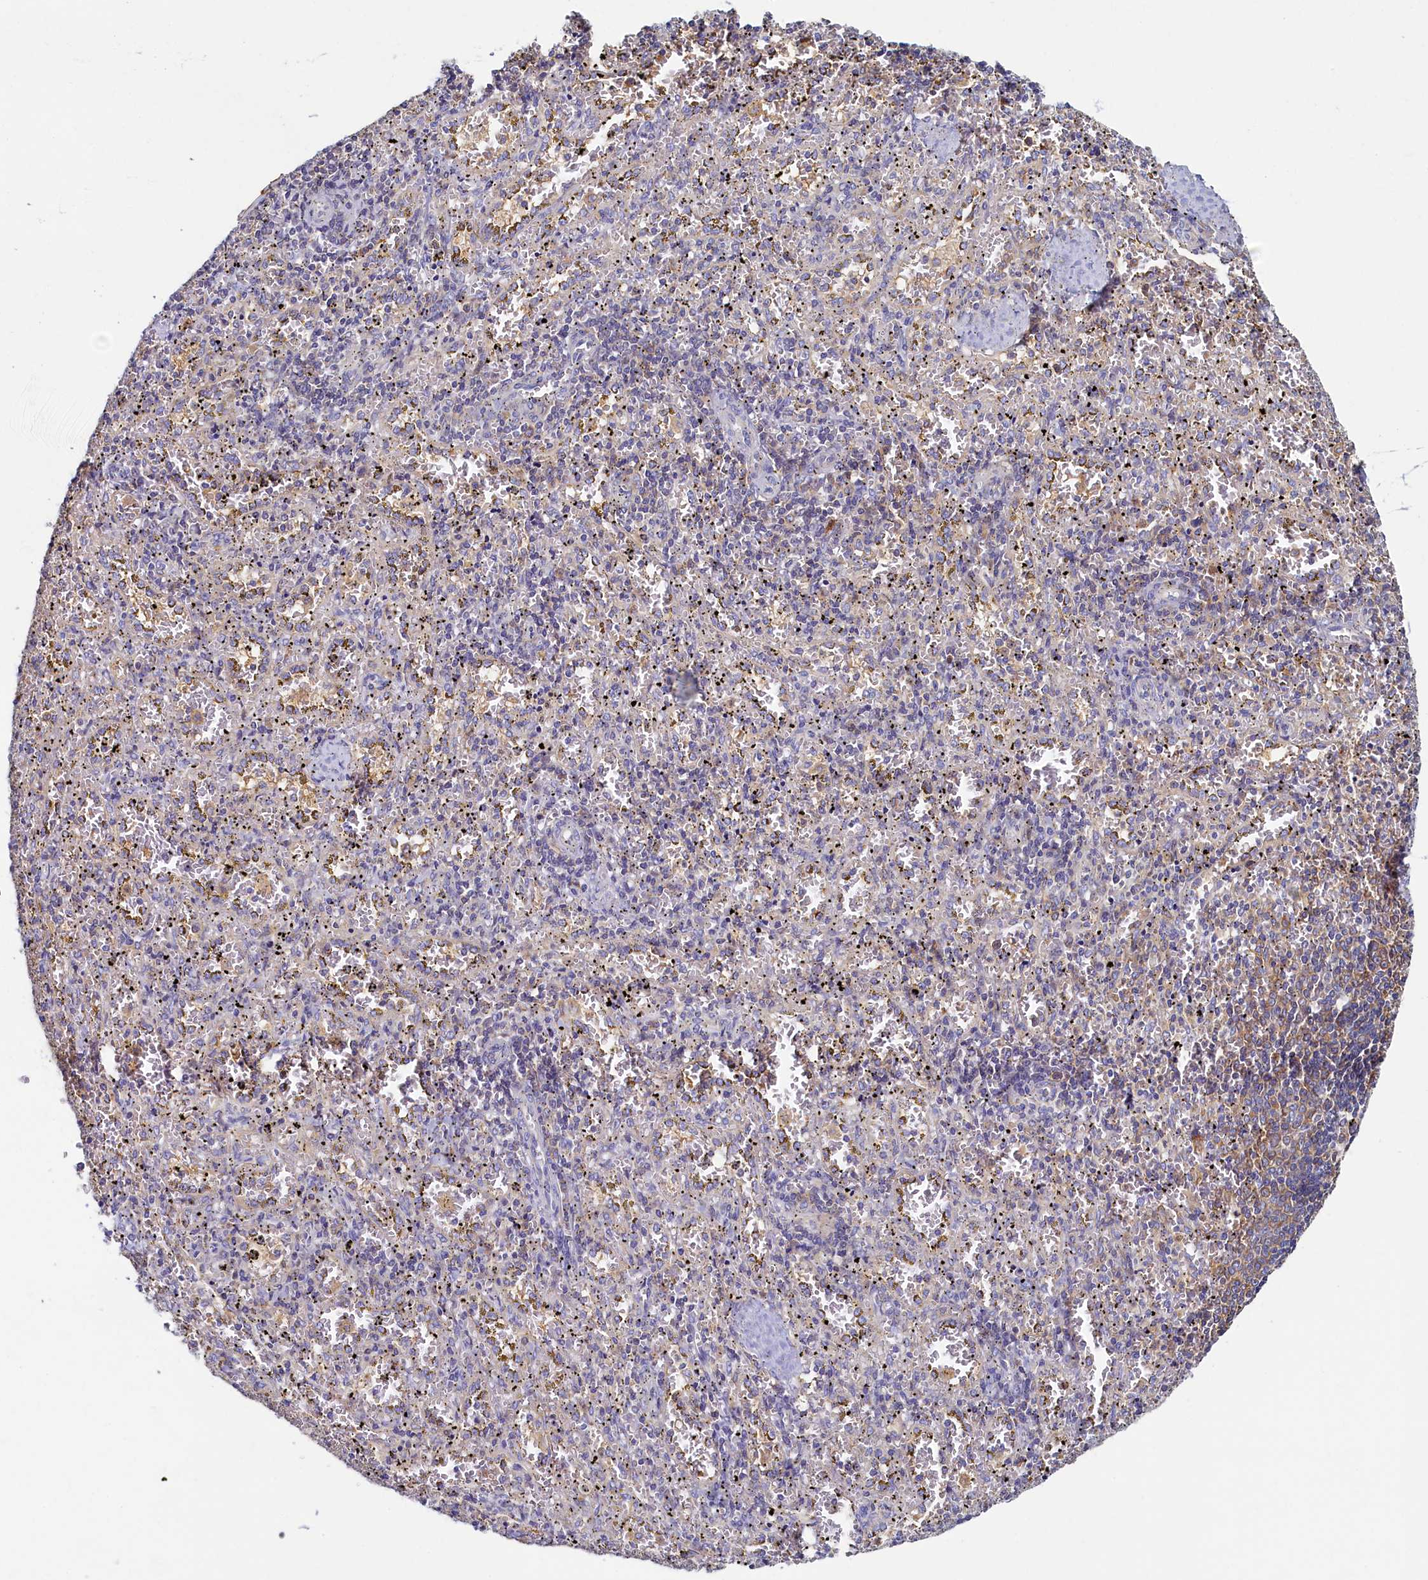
{"staining": {"intensity": "weak", "quantity": "<25%", "location": "cytoplasmic/membranous"}, "tissue": "spleen", "cell_type": "Cells in red pulp", "image_type": "normal", "snomed": [{"axis": "morphology", "description": "Normal tissue, NOS"}, {"axis": "topography", "description": "Spleen"}], "caption": "Micrograph shows no protein staining in cells in red pulp of unremarkable spleen. (DAB immunohistochemistry, high magnification).", "gene": "TIMM8B", "patient": {"sex": "male", "age": 11}}